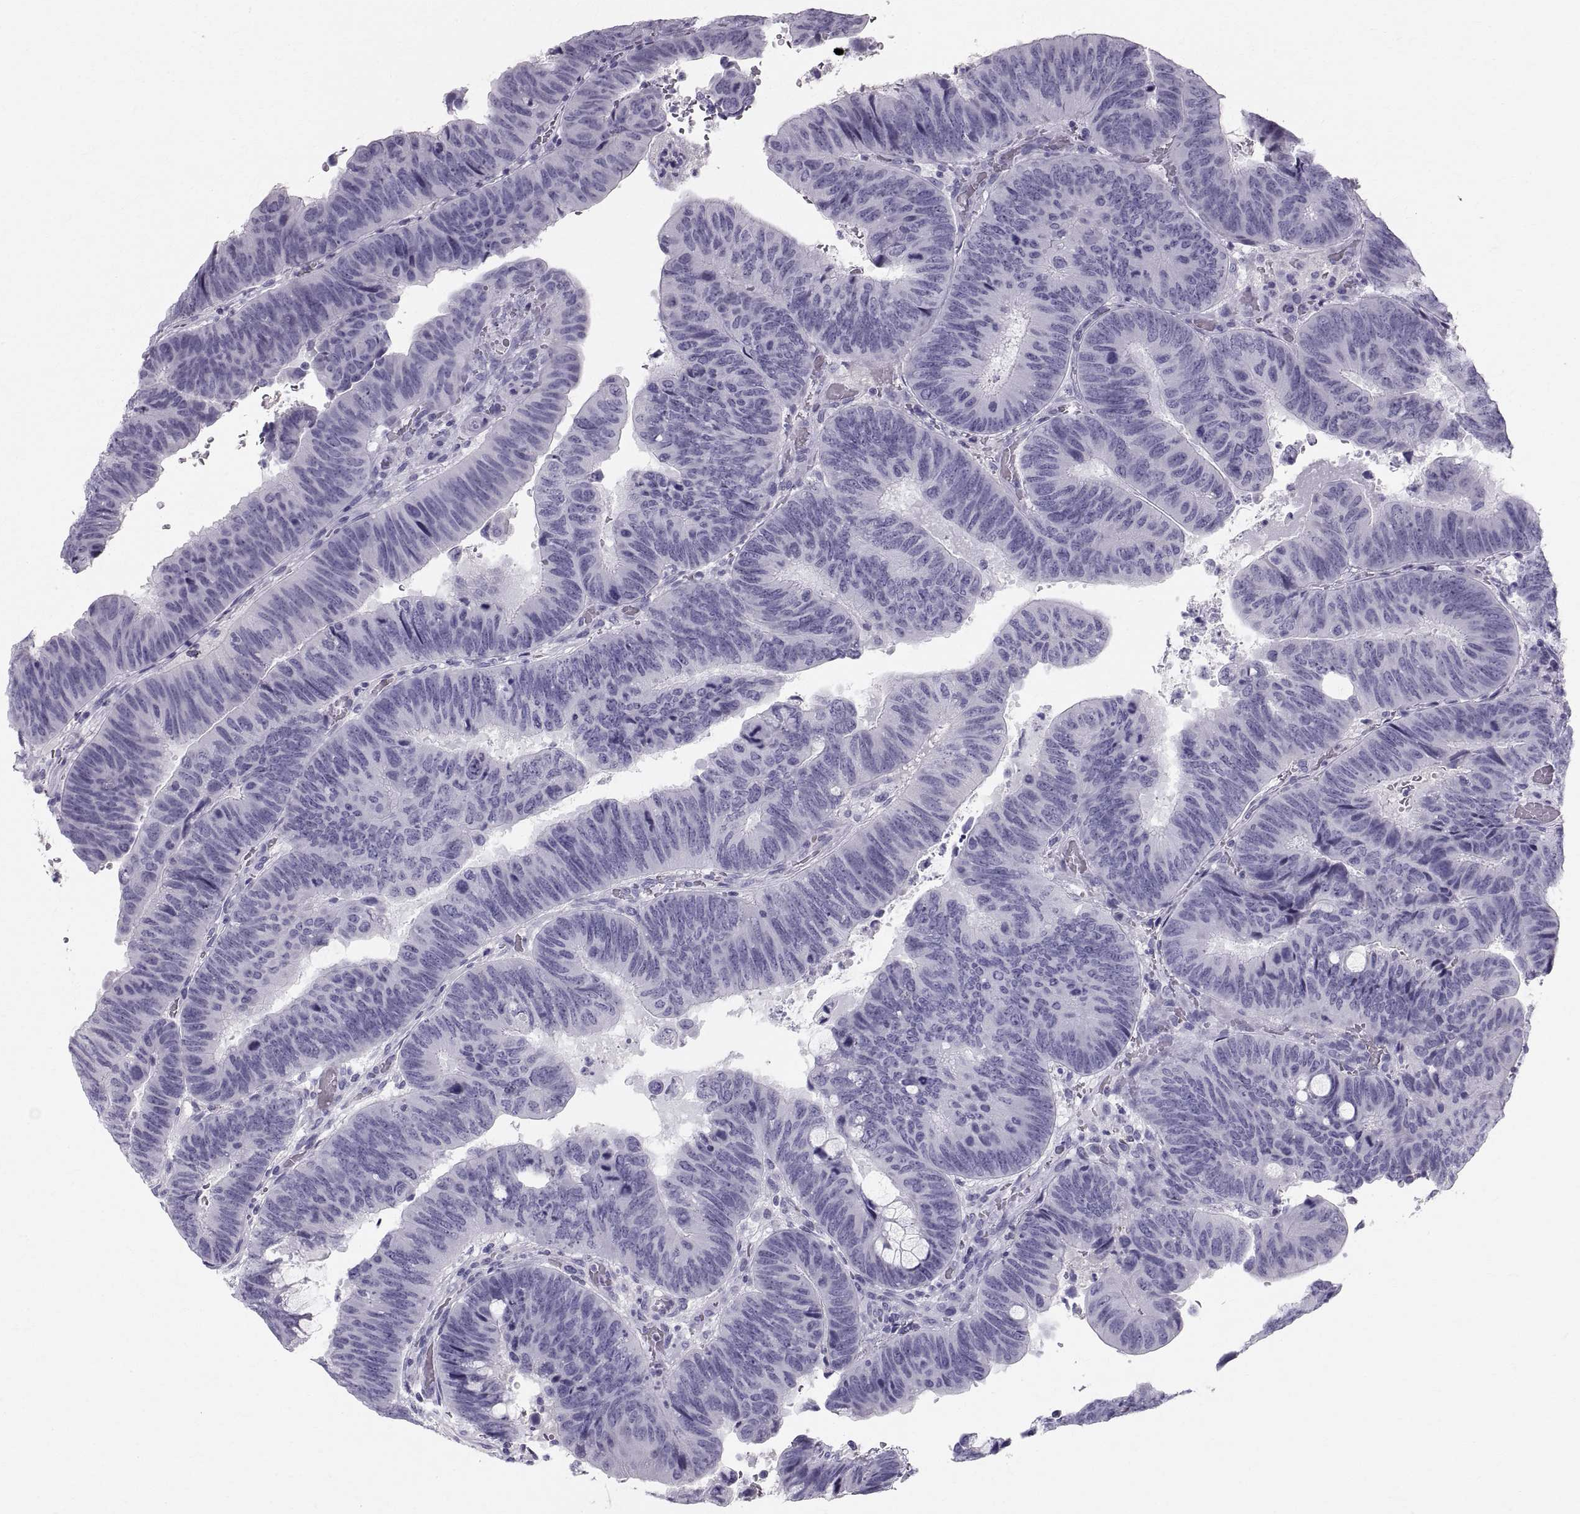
{"staining": {"intensity": "negative", "quantity": "none", "location": "none"}, "tissue": "colorectal cancer", "cell_type": "Tumor cells", "image_type": "cancer", "snomed": [{"axis": "morphology", "description": "Normal tissue, NOS"}, {"axis": "morphology", "description": "Adenocarcinoma, NOS"}, {"axis": "topography", "description": "Rectum"}], "caption": "Tumor cells are negative for protein expression in human colorectal cancer (adenocarcinoma).", "gene": "SLC22A6", "patient": {"sex": "male", "age": 92}}